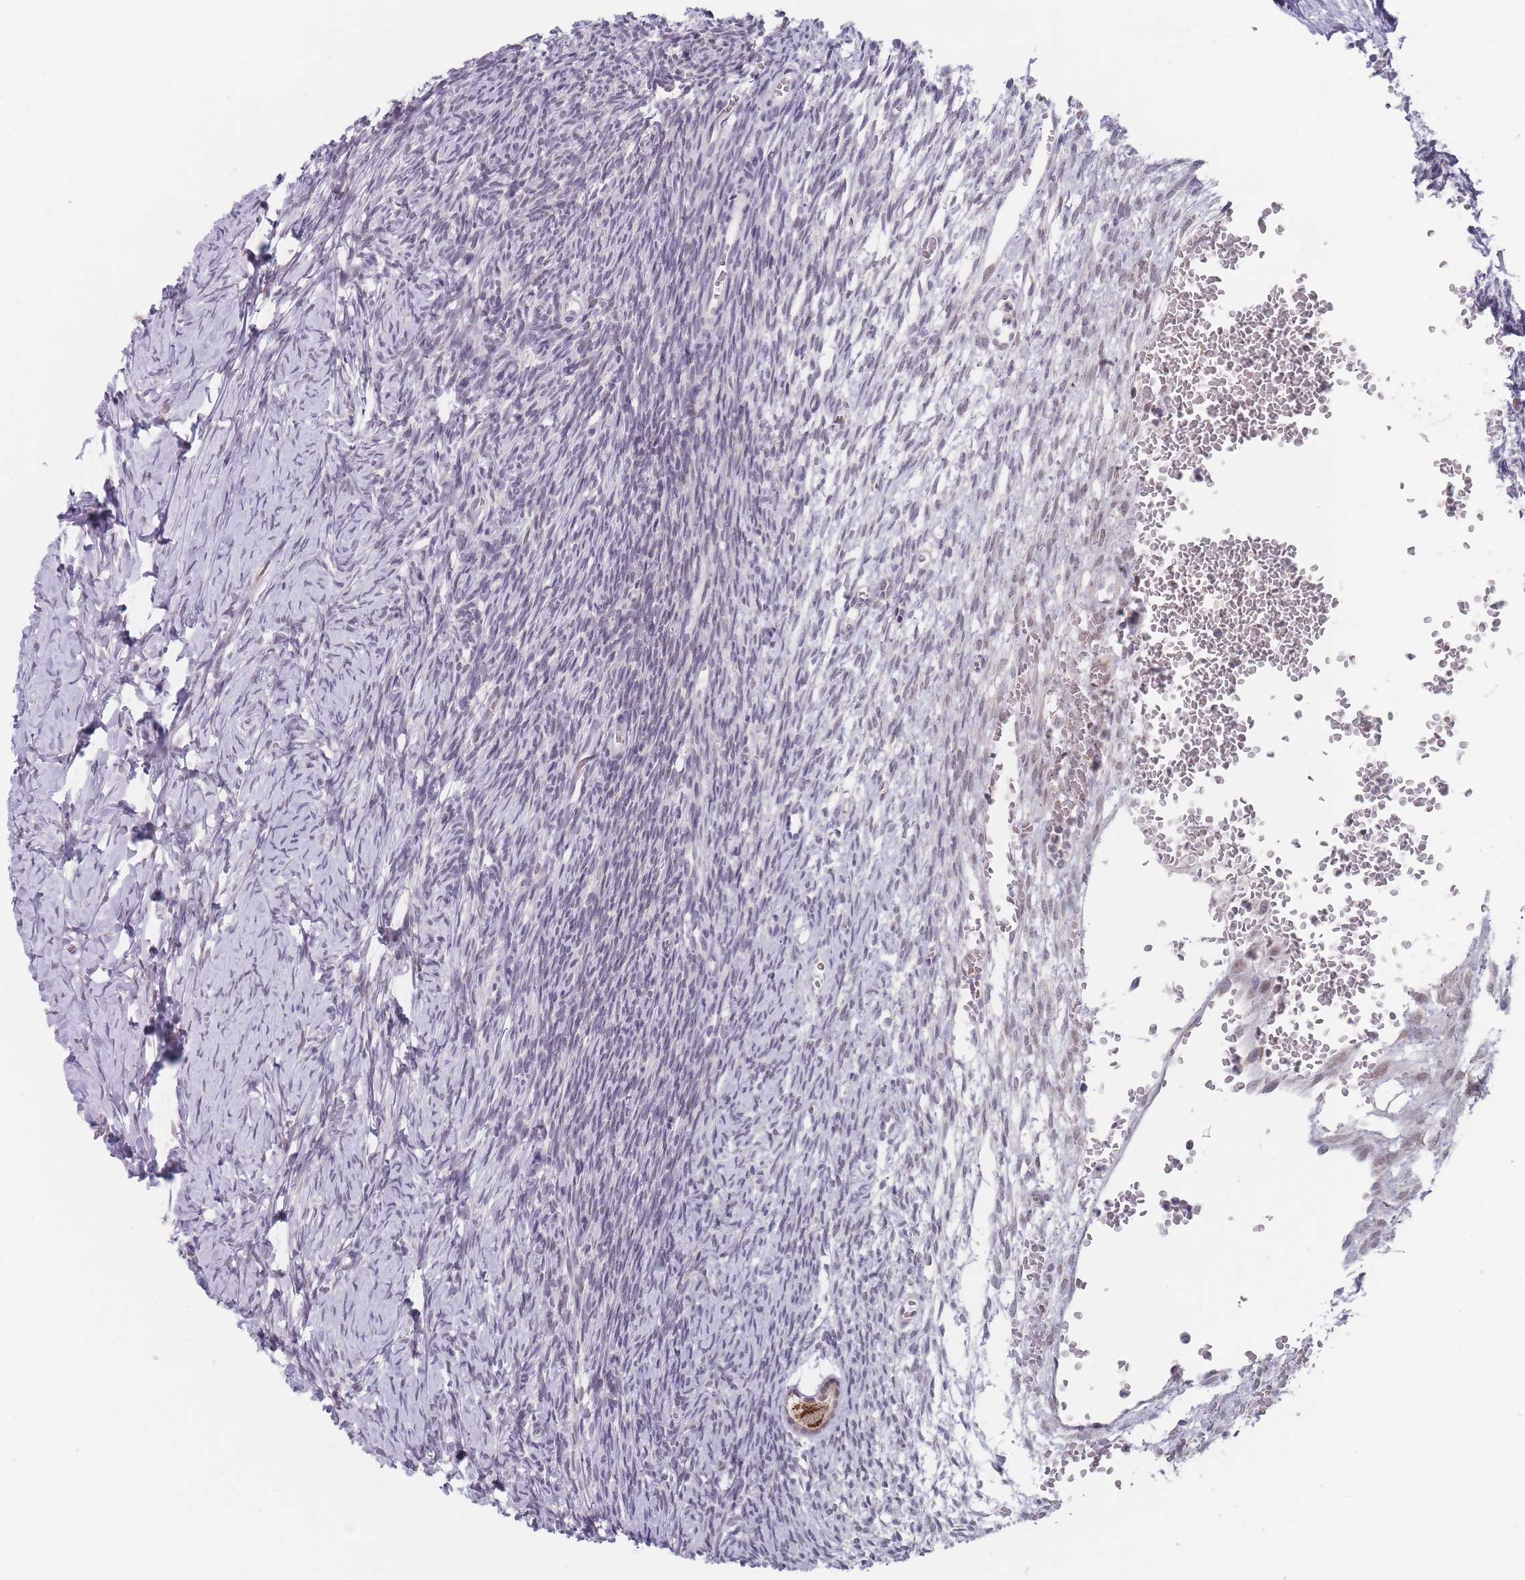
{"staining": {"intensity": "weak", "quantity": "<25%", "location": "nuclear"}, "tissue": "ovary", "cell_type": "Ovarian stroma cells", "image_type": "normal", "snomed": [{"axis": "morphology", "description": "Normal tissue, NOS"}, {"axis": "topography", "description": "Ovary"}], "caption": "High power microscopy photomicrograph of an immunohistochemistry (IHC) image of unremarkable ovary, revealing no significant positivity in ovarian stroma cells.", "gene": "PEX7", "patient": {"sex": "female", "age": 39}}